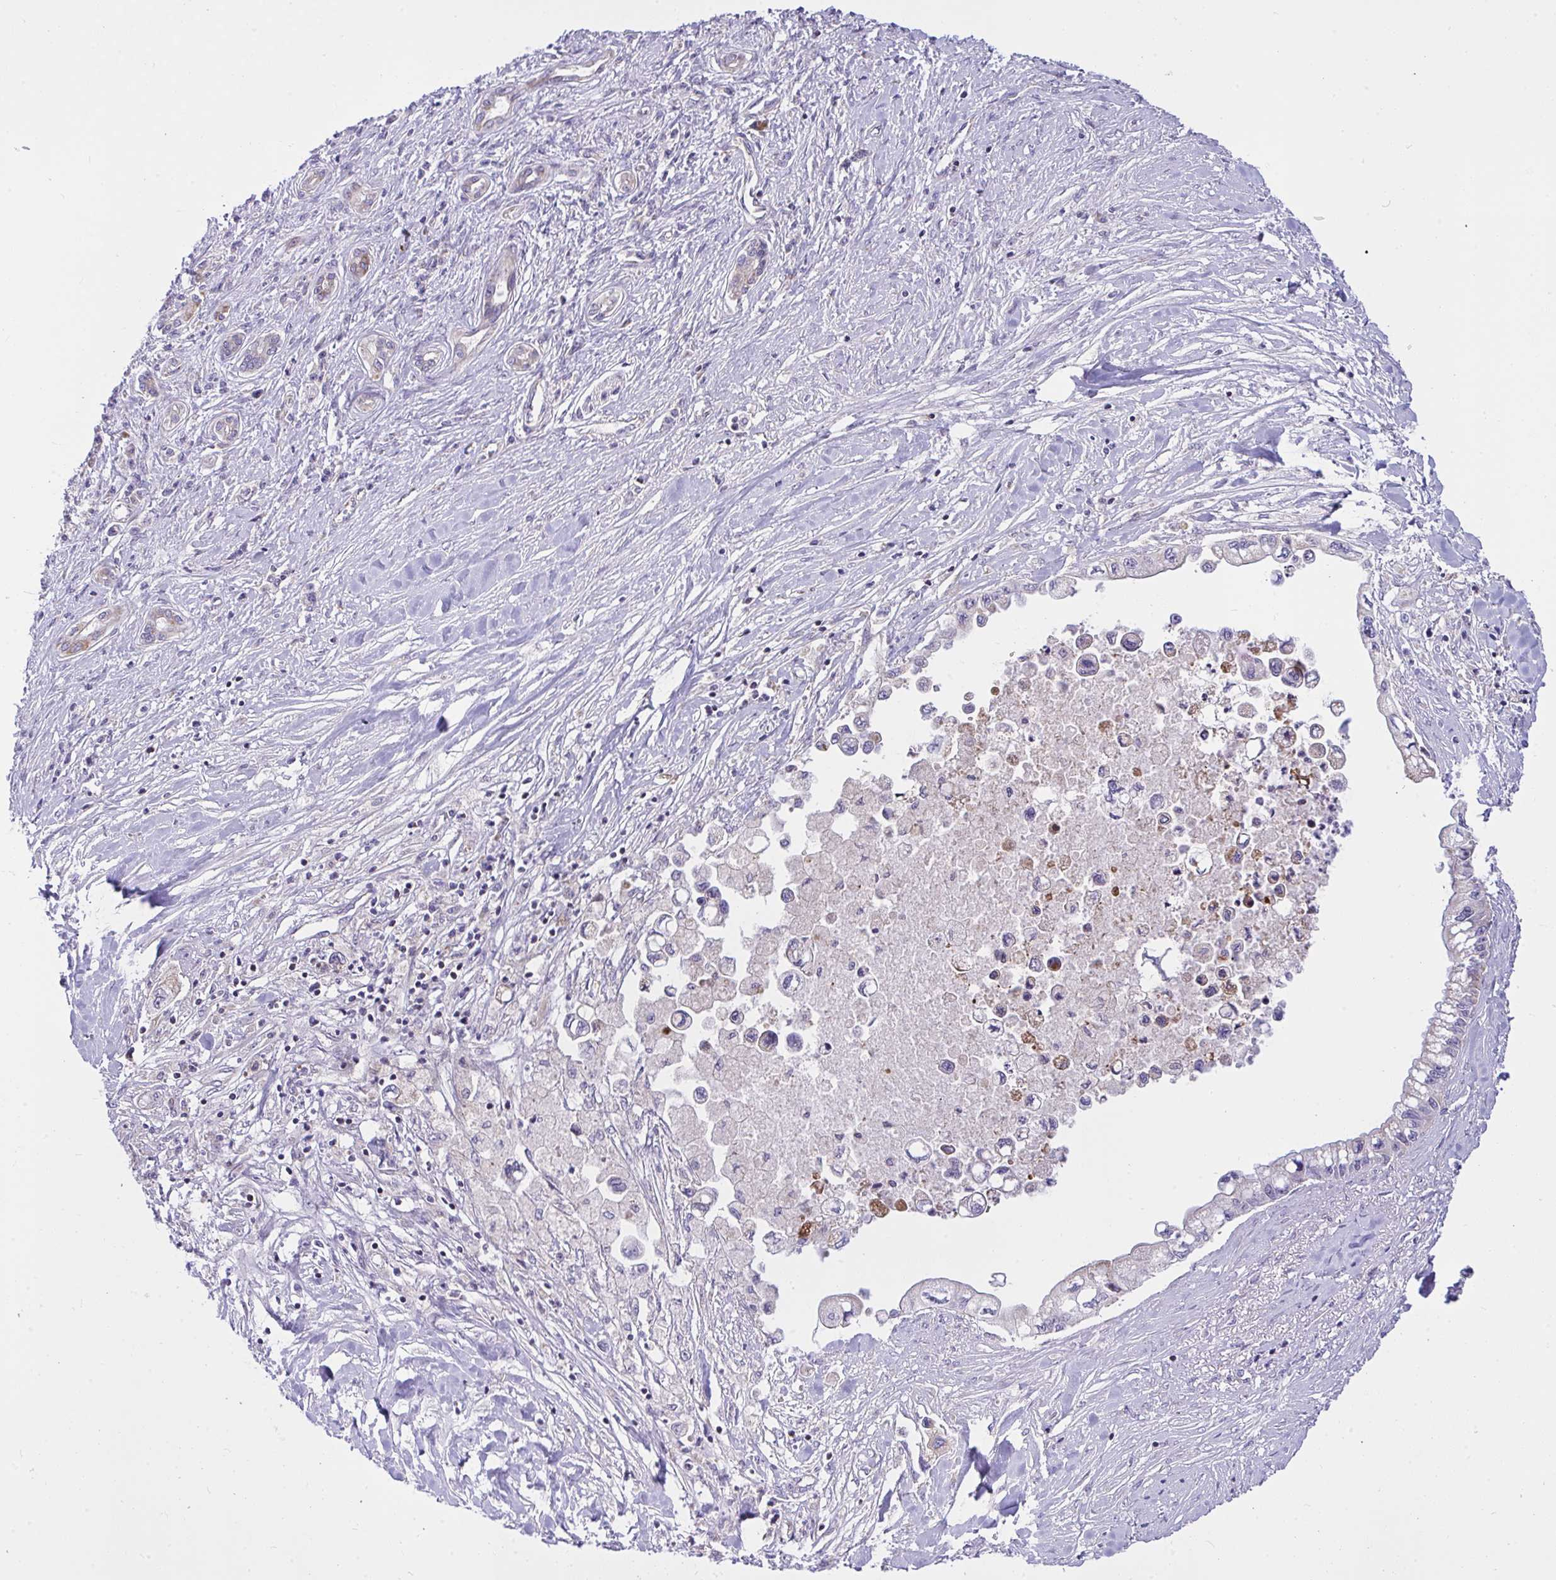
{"staining": {"intensity": "negative", "quantity": "none", "location": "none"}, "tissue": "pancreatic cancer", "cell_type": "Tumor cells", "image_type": "cancer", "snomed": [{"axis": "morphology", "description": "Adenocarcinoma, NOS"}, {"axis": "topography", "description": "Pancreas"}], "caption": "DAB (3,3'-diaminobenzidine) immunohistochemical staining of human pancreatic cancer displays no significant positivity in tumor cells.", "gene": "CEP63", "patient": {"sex": "male", "age": 61}}